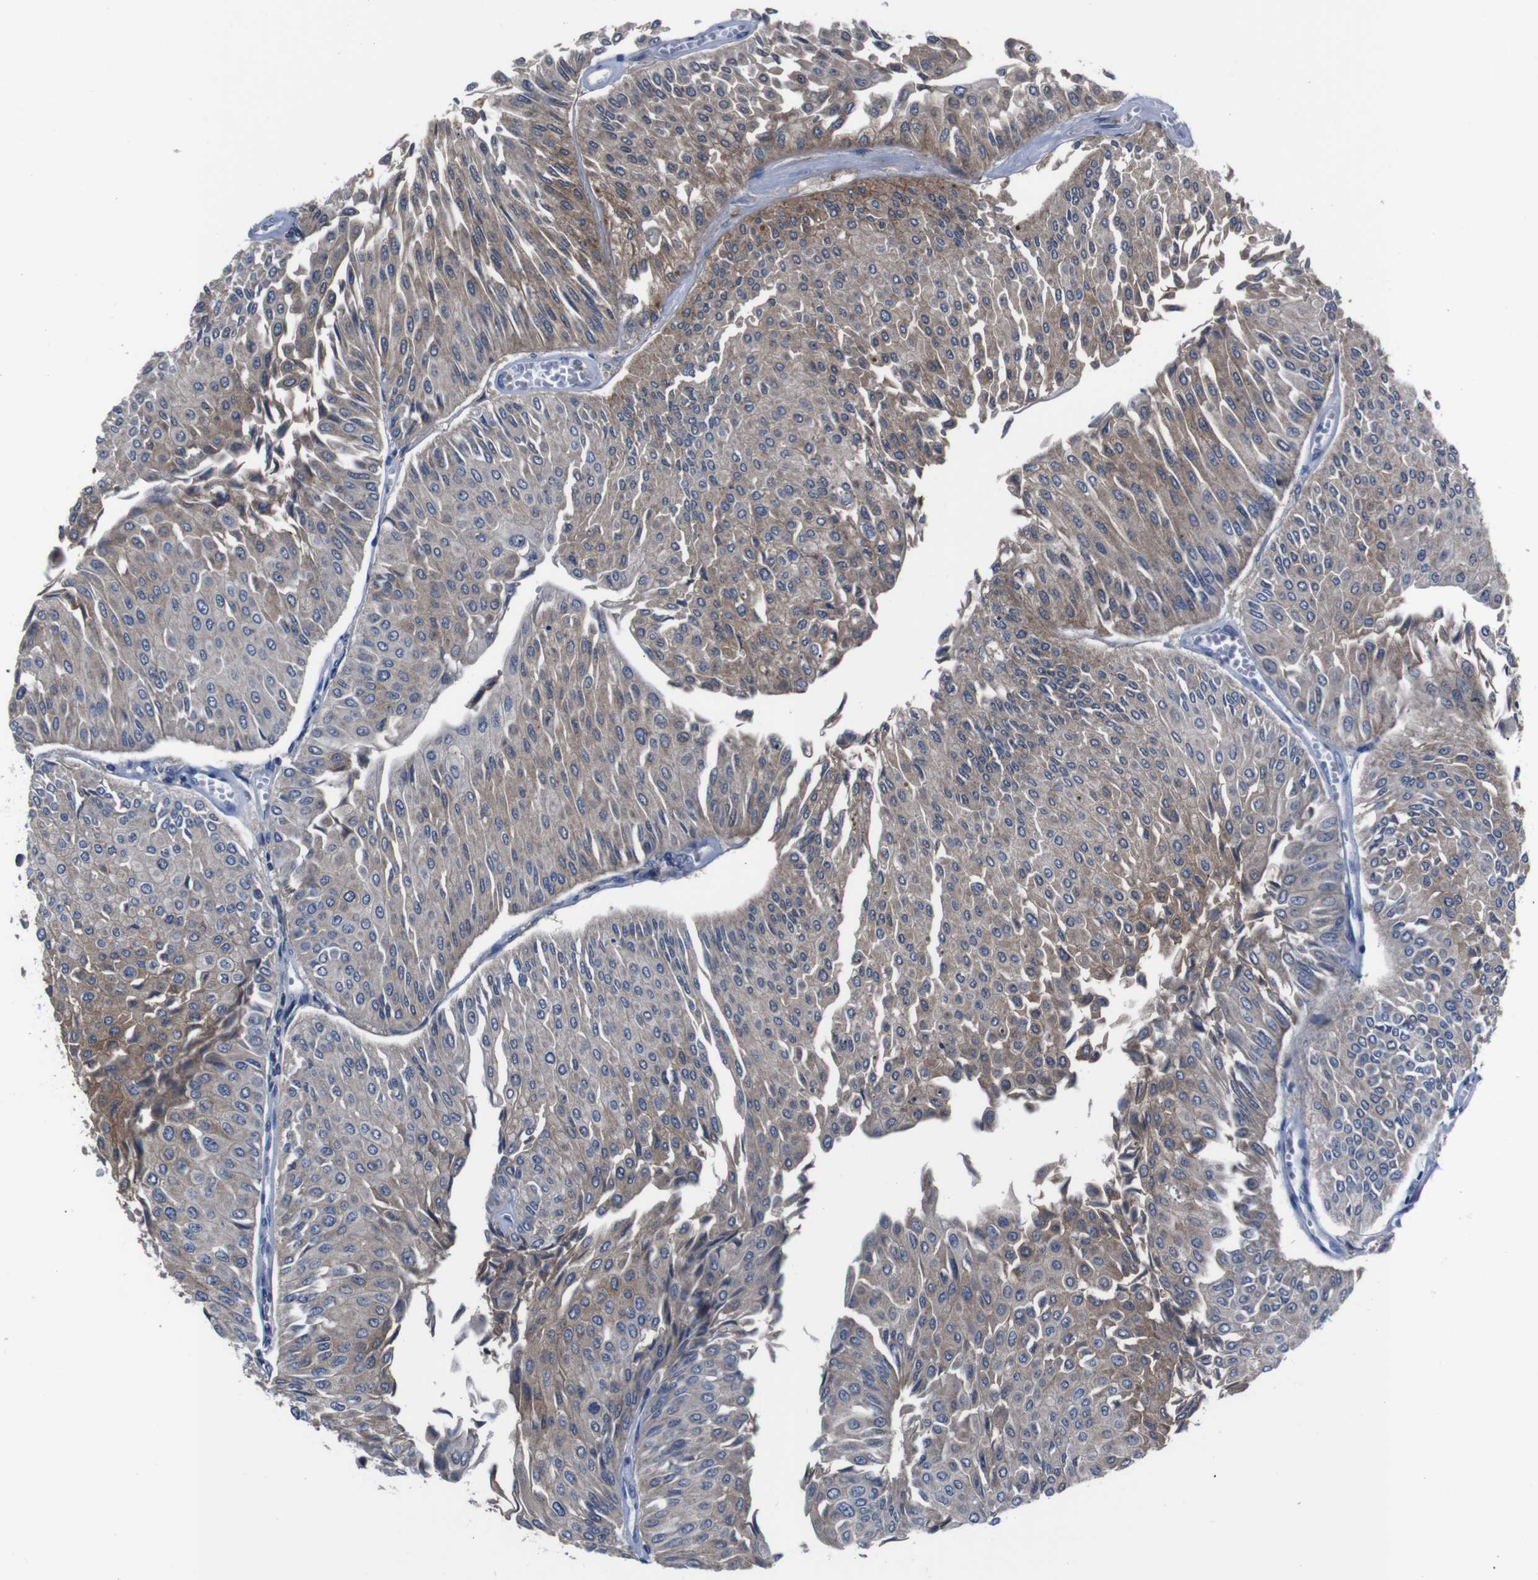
{"staining": {"intensity": "weak", "quantity": "25%-75%", "location": "cytoplasmic/membranous"}, "tissue": "urothelial cancer", "cell_type": "Tumor cells", "image_type": "cancer", "snomed": [{"axis": "morphology", "description": "Urothelial carcinoma, Low grade"}, {"axis": "topography", "description": "Urinary bladder"}], "caption": "Human urothelial cancer stained for a protein (brown) demonstrates weak cytoplasmic/membranous positive expression in approximately 25%-75% of tumor cells.", "gene": "SEMA4B", "patient": {"sex": "male", "age": 67}}